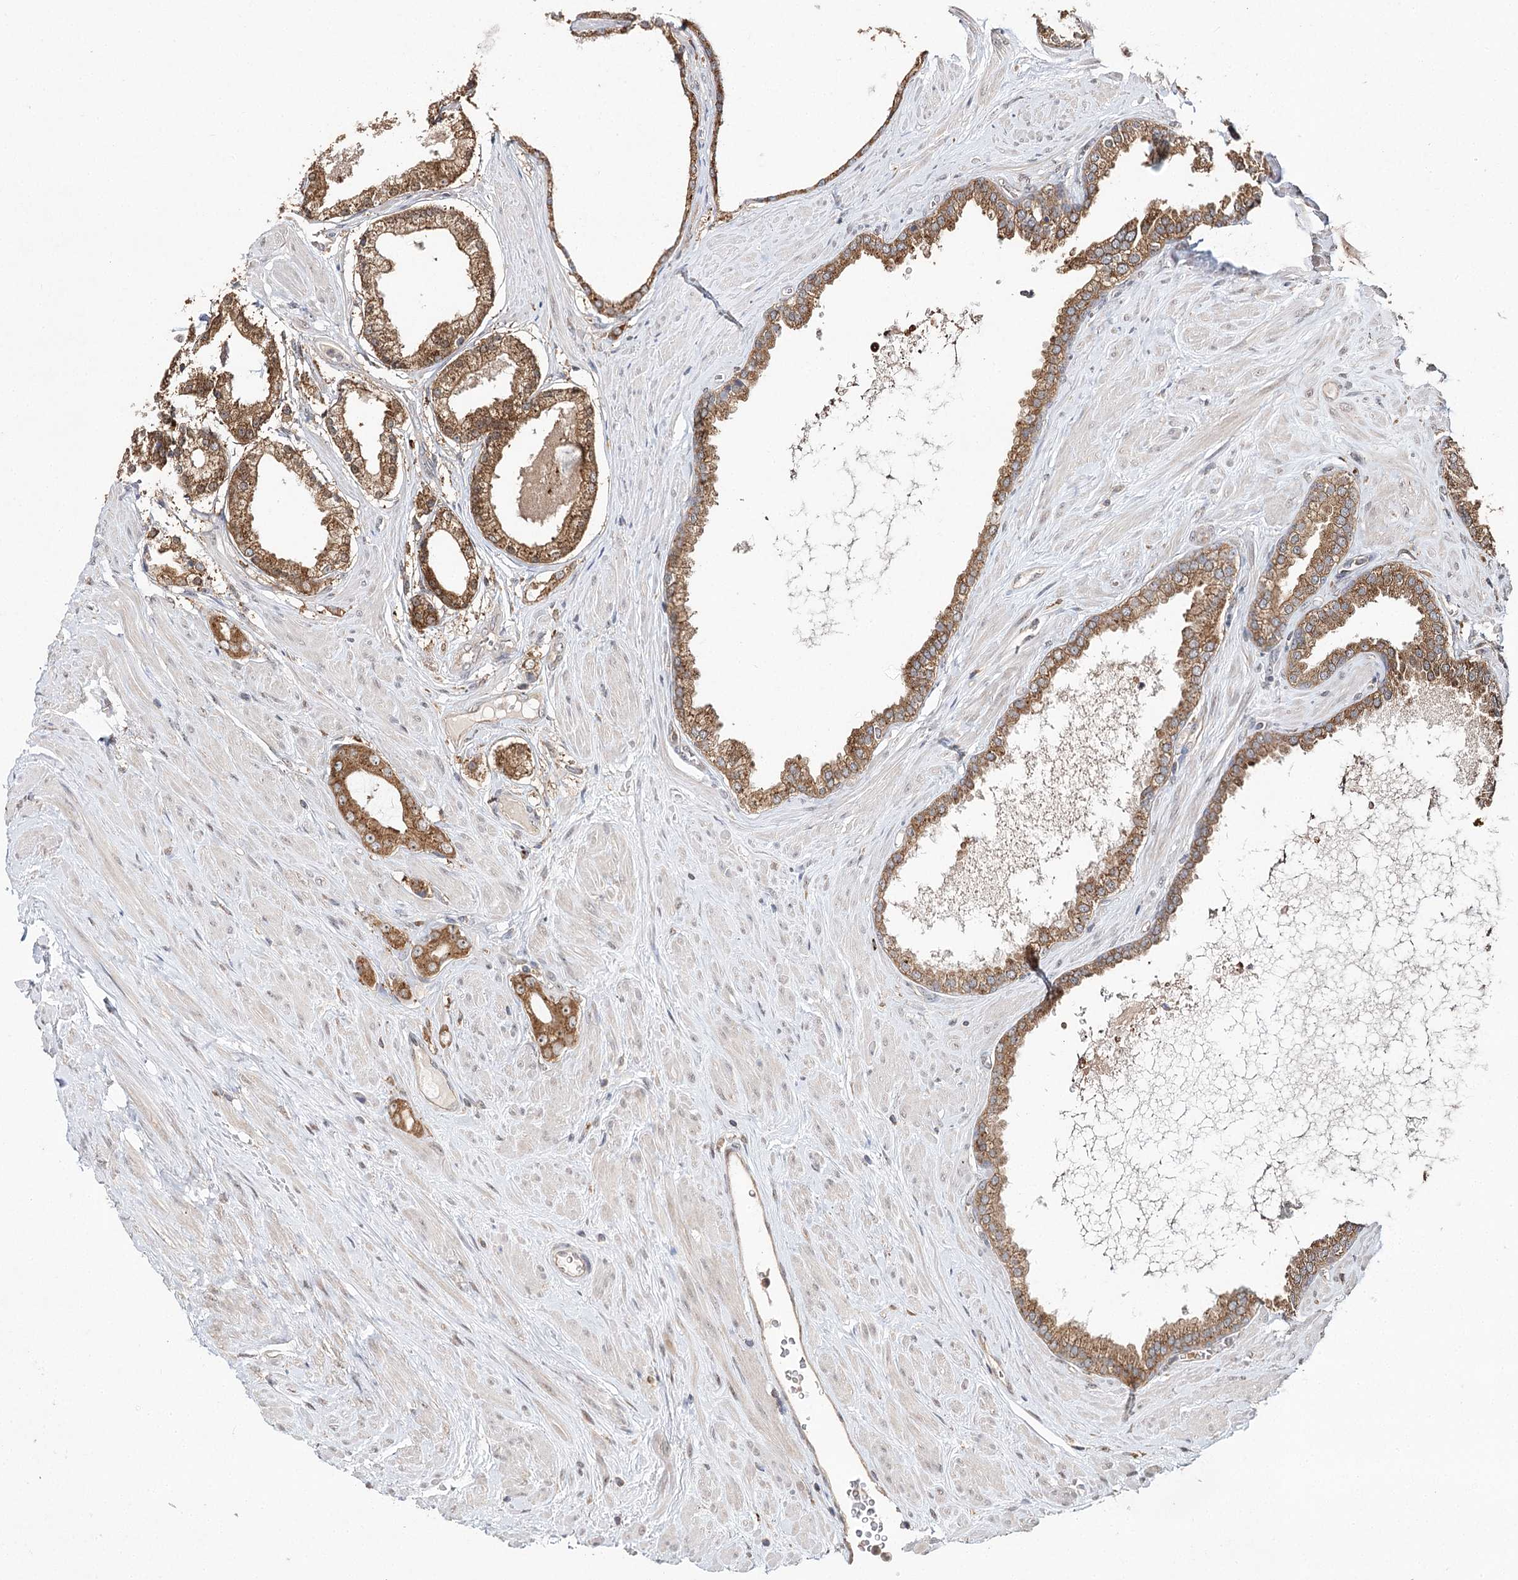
{"staining": {"intensity": "moderate", "quantity": ">75%", "location": "cytoplasmic/membranous"}, "tissue": "prostate cancer", "cell_type": "Tumor cells", "image_type": "cancer", "snomed": [{"axis": "morphology", "description": "Adenocarcinoma, Low grade"}, {"axis": "topography", "description": "Prostate"}], "caption": "Protein positivity by immunohistochemistry reveals moderate cytoplasmic/membranous expression in approximately >75% of tumor cells in low-grade adenocarcinoma (prostate).", "gene": "DMXL1", "patient": {"sex": "male", "age": 62}}